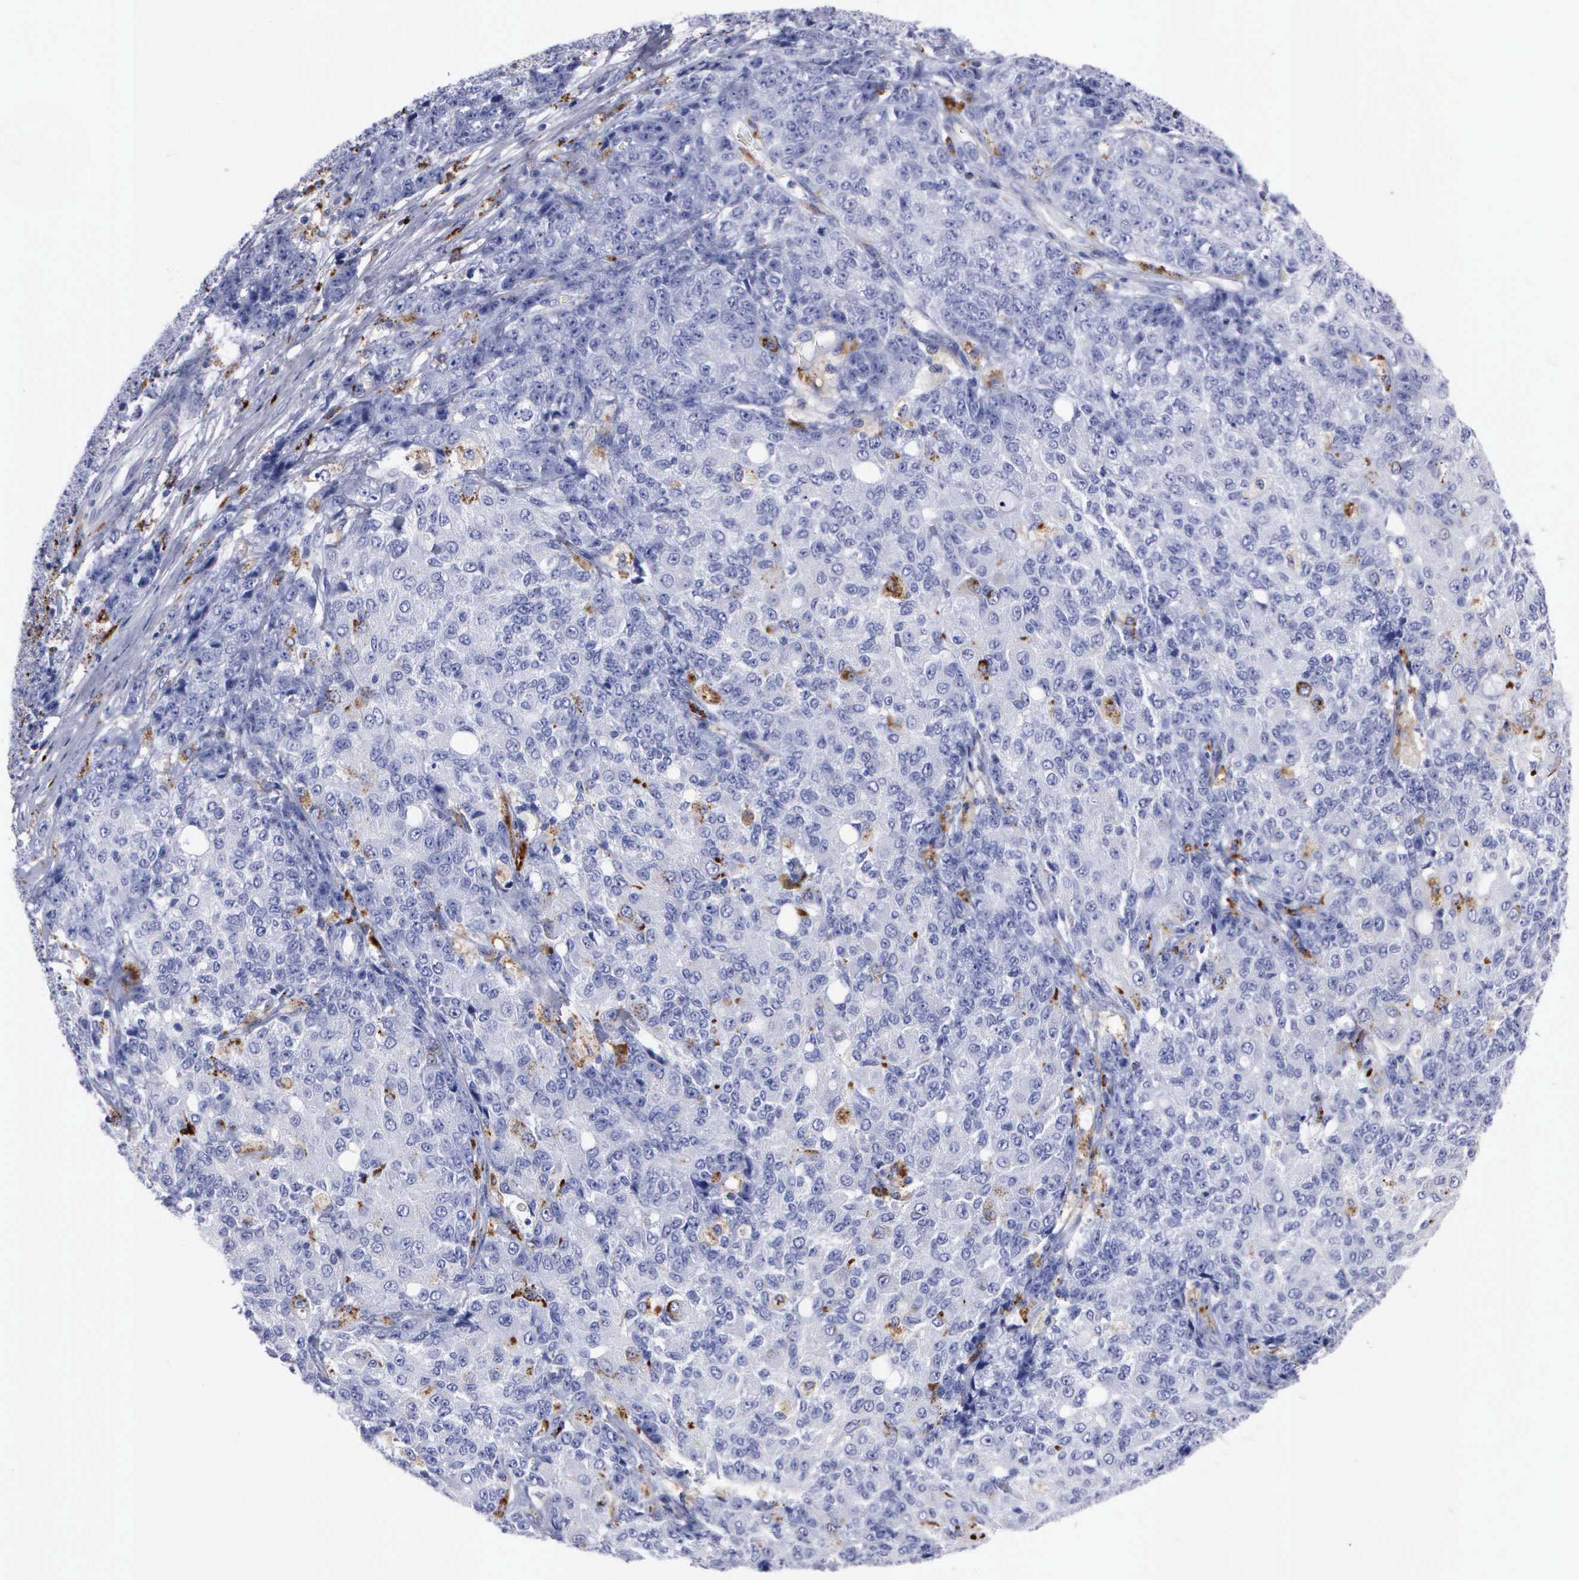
{"staining": {"intensity": "moderate", "quantity": "<25%", "location": "cytoplasmic/membranous"}, "tissue": "ovarian cancer", "cell_type": "Tumor cells", "image_type": "cancer", "snomed": [{"axis": "morphology", "description": "Carcinoma, endometroid"}, {"axis": "topography", "description": "Ovary"}], "caption": "Ovarian endometroid carcinoma stained with DAB immunohistochemistry (IHC) demonstrates low levels of moderate cytoplasmic/membranous staining in approximately <25% of tumor cells.", "gene": "CTSH", "patient": {"sex": "female", "age": 42}}